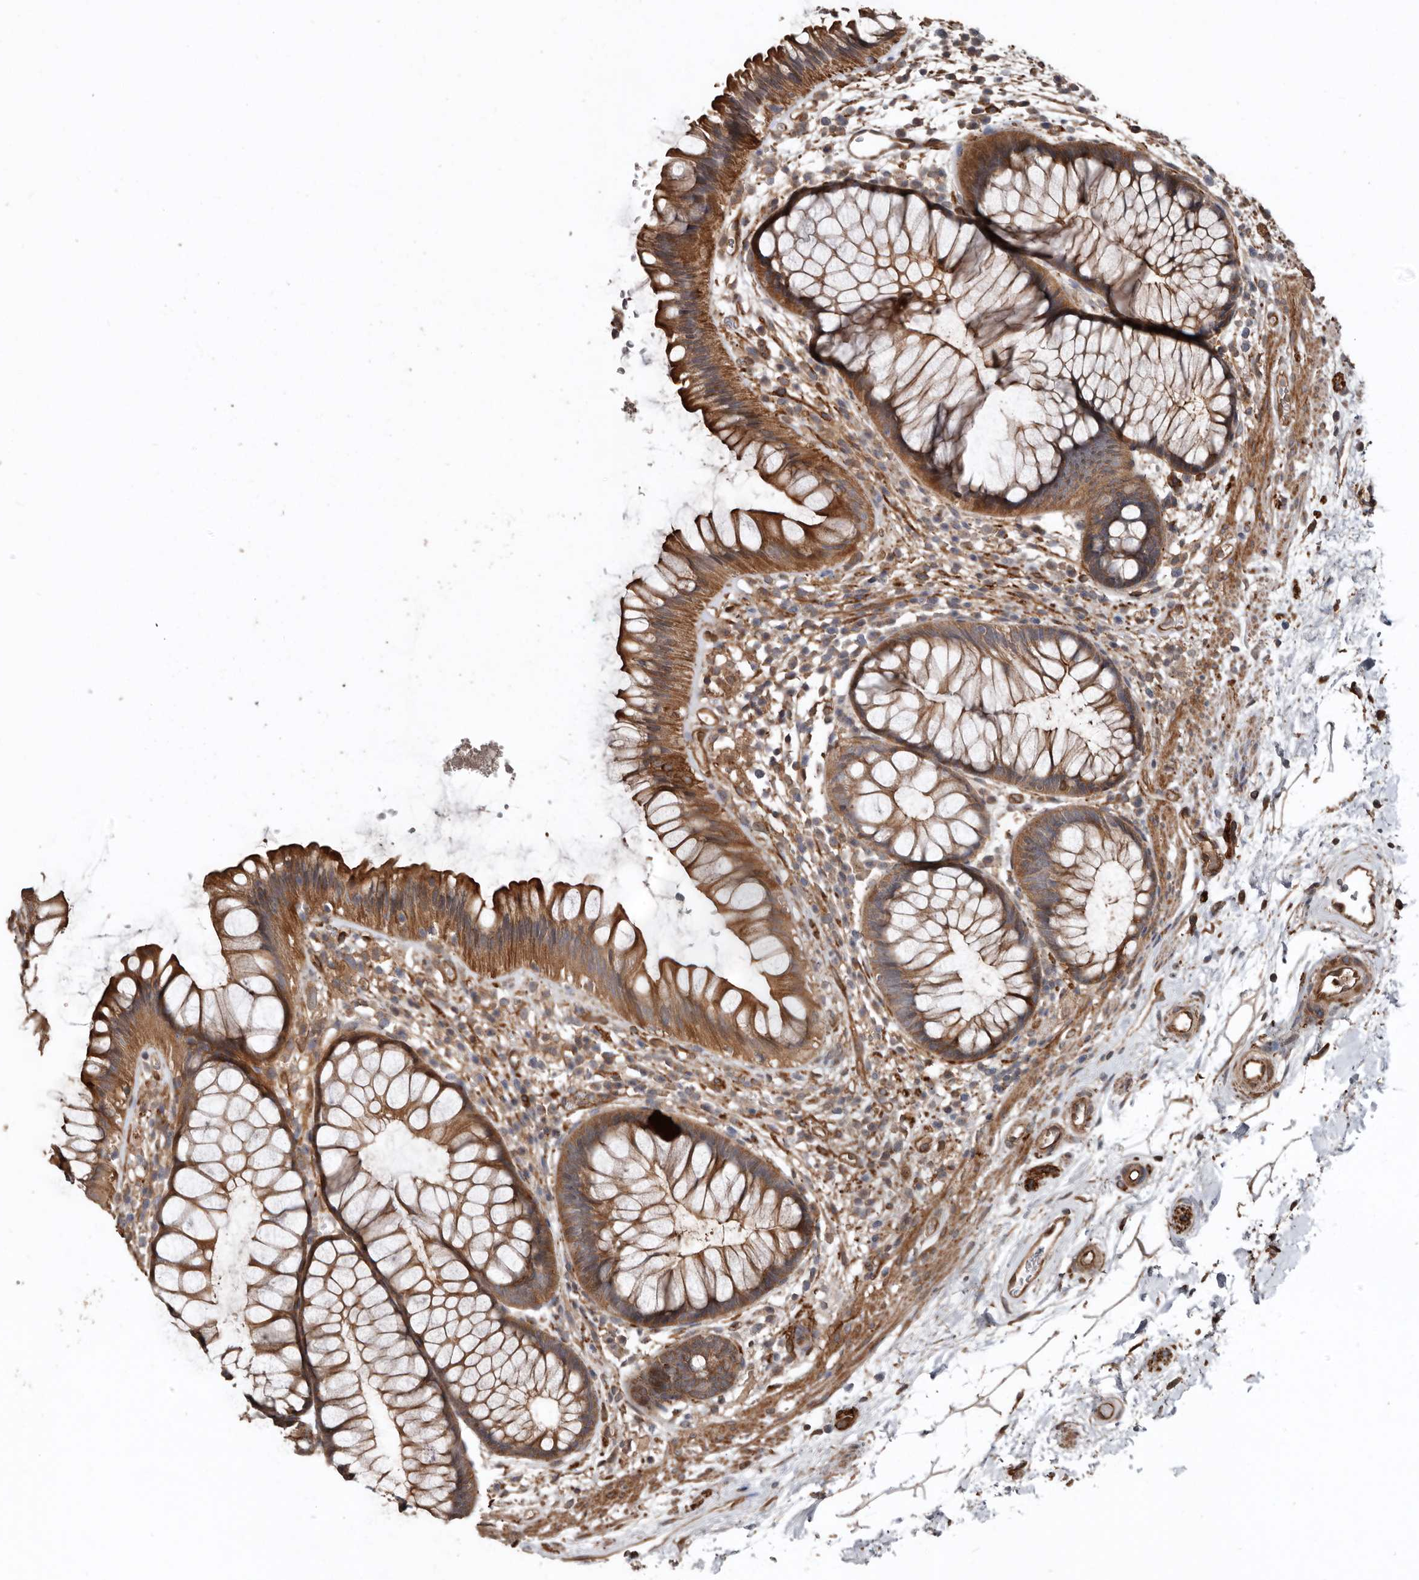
{"staining": {"intensity": "moderate", "quantity": ">75%", "location": "cytoplasmic/membranous"}, "tissue": "rectum", "cell_type": "Glandular cells", "image_type": "normal", "snomed": [{"axis": "morphology", "description": "Normal tissue, NOS"}, {"axis": "topography", "description": "Rectum"}], "caption": "Immunohistochemical staining of unremarkable human rectum reveals moderate cytoplasmic/membranous protein expression in about >75% of glandular cells. (DAB (3,3'-diaminobenzidine) IHC, brown staining for protein, blue staining for nuclei).", "gene": "EXOC3L1", "patient": {"sex": "male", "age": 51}}